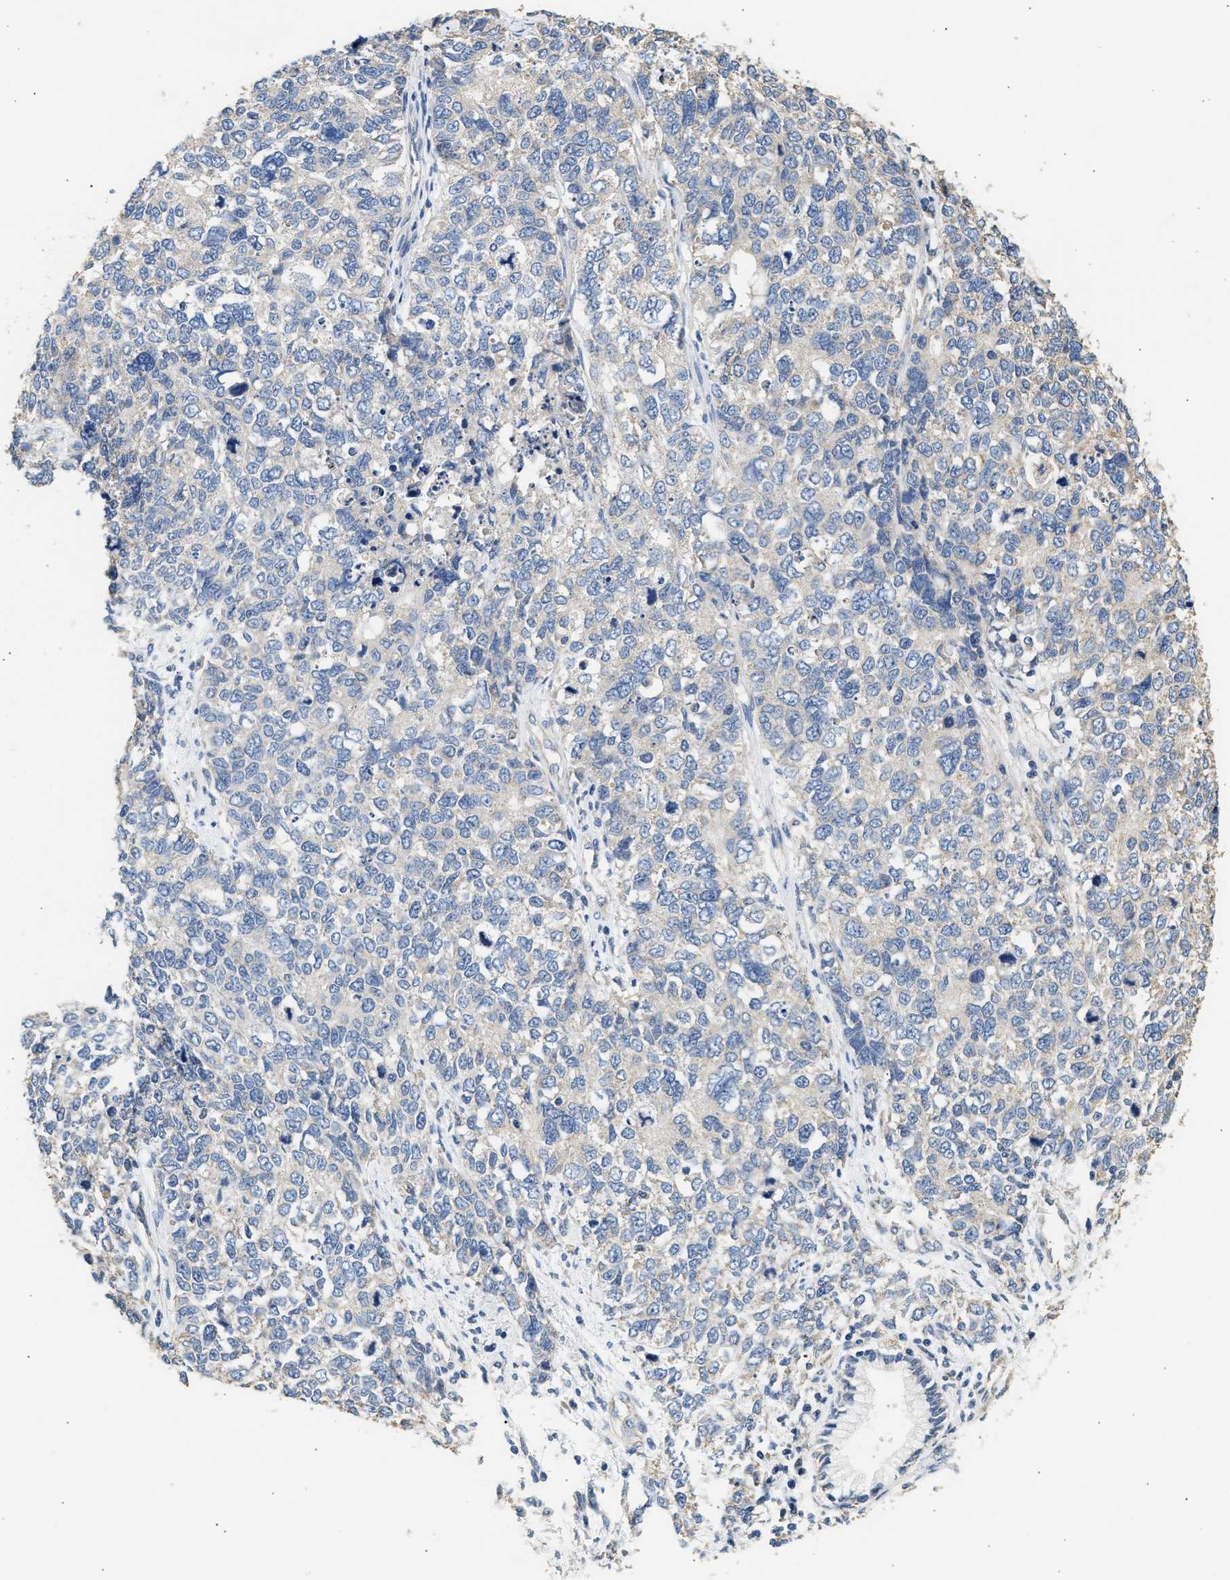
{"staining": {"intensity": "negative", "quantity": "none", "location": "none"}, "tissue": "cervical cancer", "cell_type": "Tumor cells", "image_type": "cancer", "snomed": [{"axis": "morphology", "description": "Squamous cell carcinoma, NOS"}, {"axis": "topography", "description": "Cervix"}], "caption": "Immunohistochemical staining of cervical cancer reveals no significant positivity in tumor cells. Nuclei are stained in blue.", "gene": "WDR31", "patient": {"sex": "female", "age": 63}}